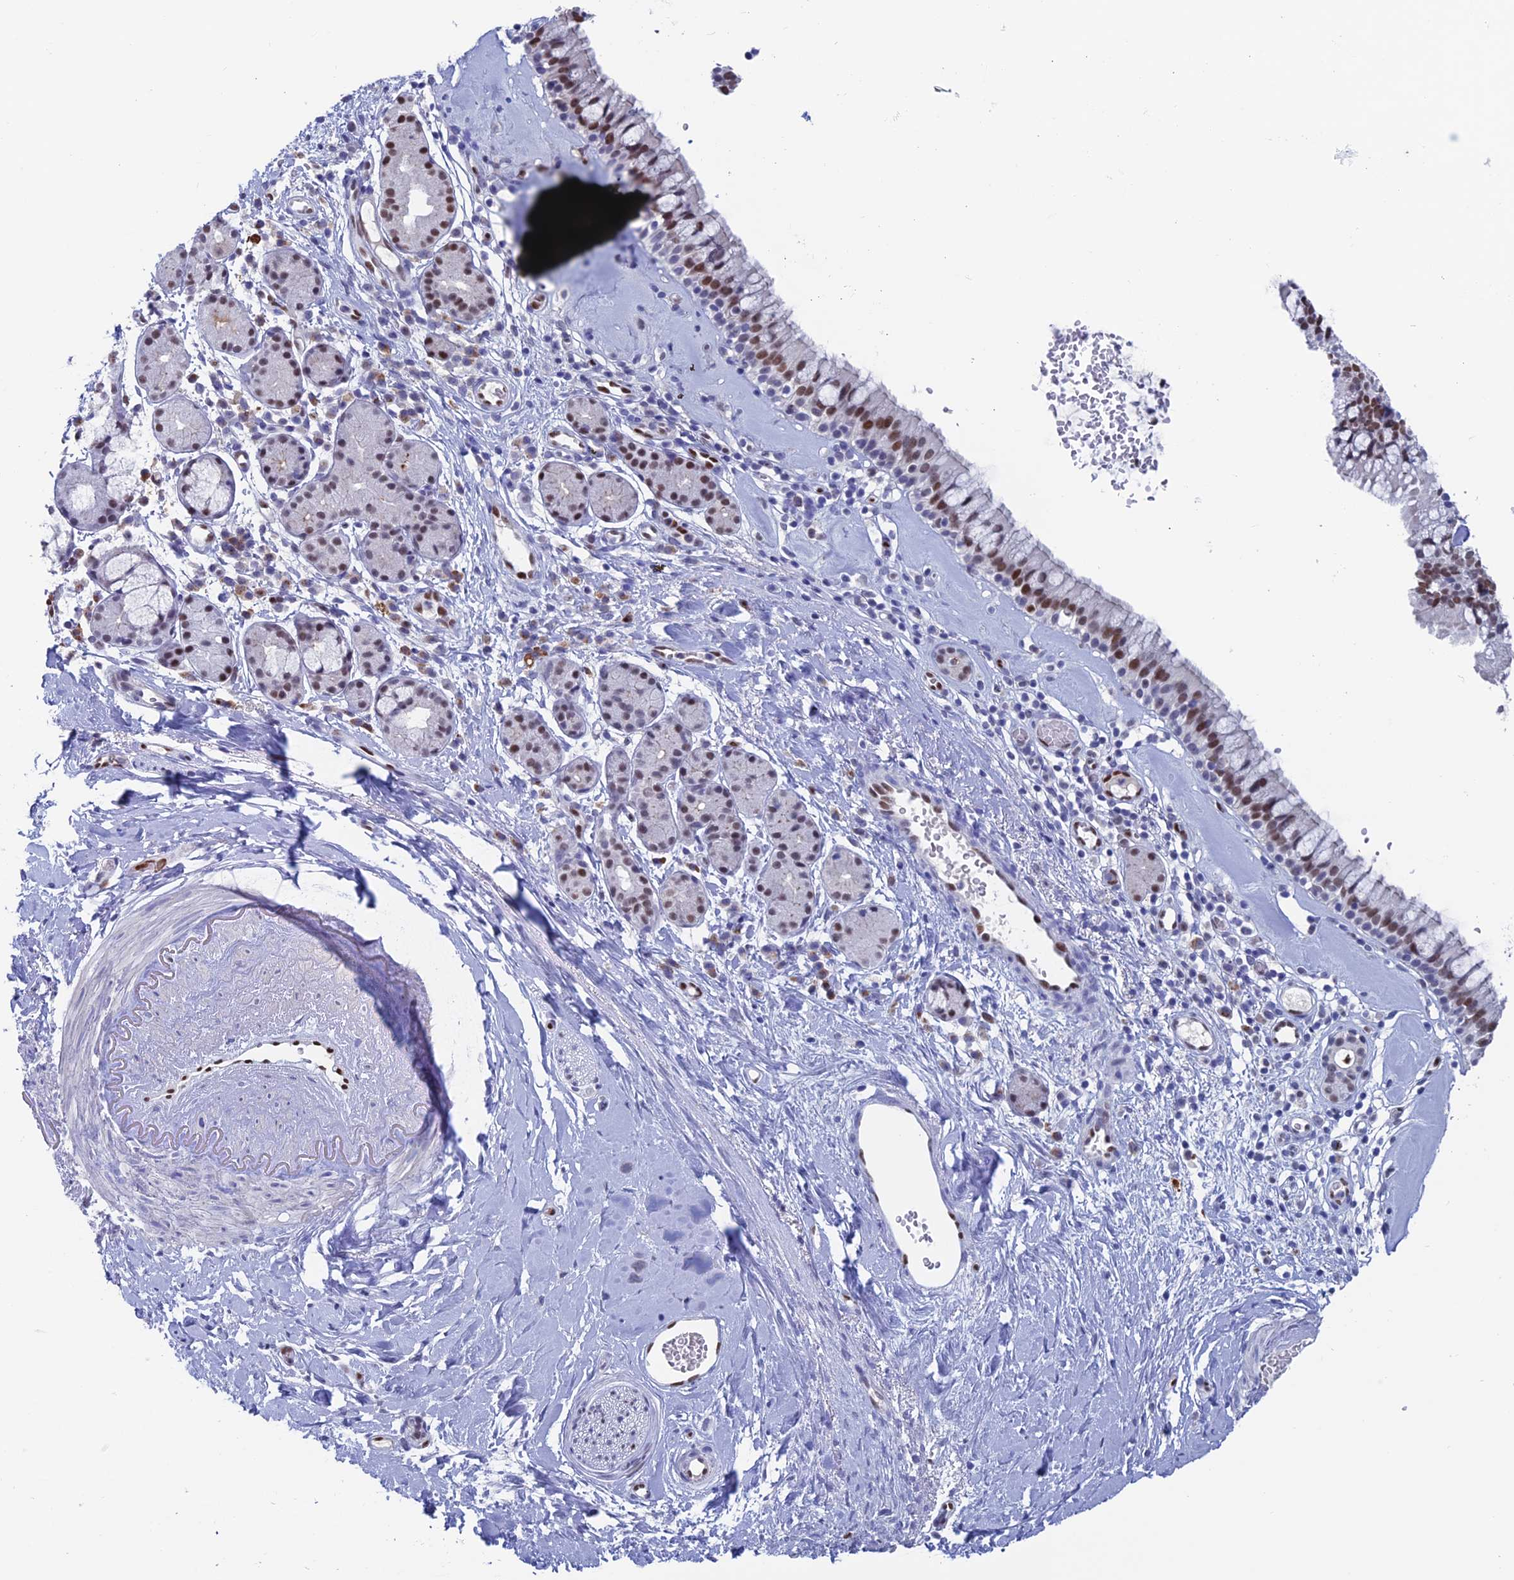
{"staining": {"intensity": "moderate", "quantity": "<25%", "location": "nuclear"}, "tissue": "nasopharynx", "cell_type": "Respiratory epithelial cells", "image_type": "normal", "snomed": [{"axis": "morphology", "description": "Normal tissue, NOS"}, {"axis": "topography", "description": "Nasopharynx"}], "caption": "Immunohistochemical staining of normal human nasopharynx exhibits low levels of moderate nuclear staining in approximately <25% of respiratory epithelial cells. The protein is shown in brown color, while the nuclei are stained blue.", "gene": "NOL4L", "patient": {"sex": "male", "age": 82}}